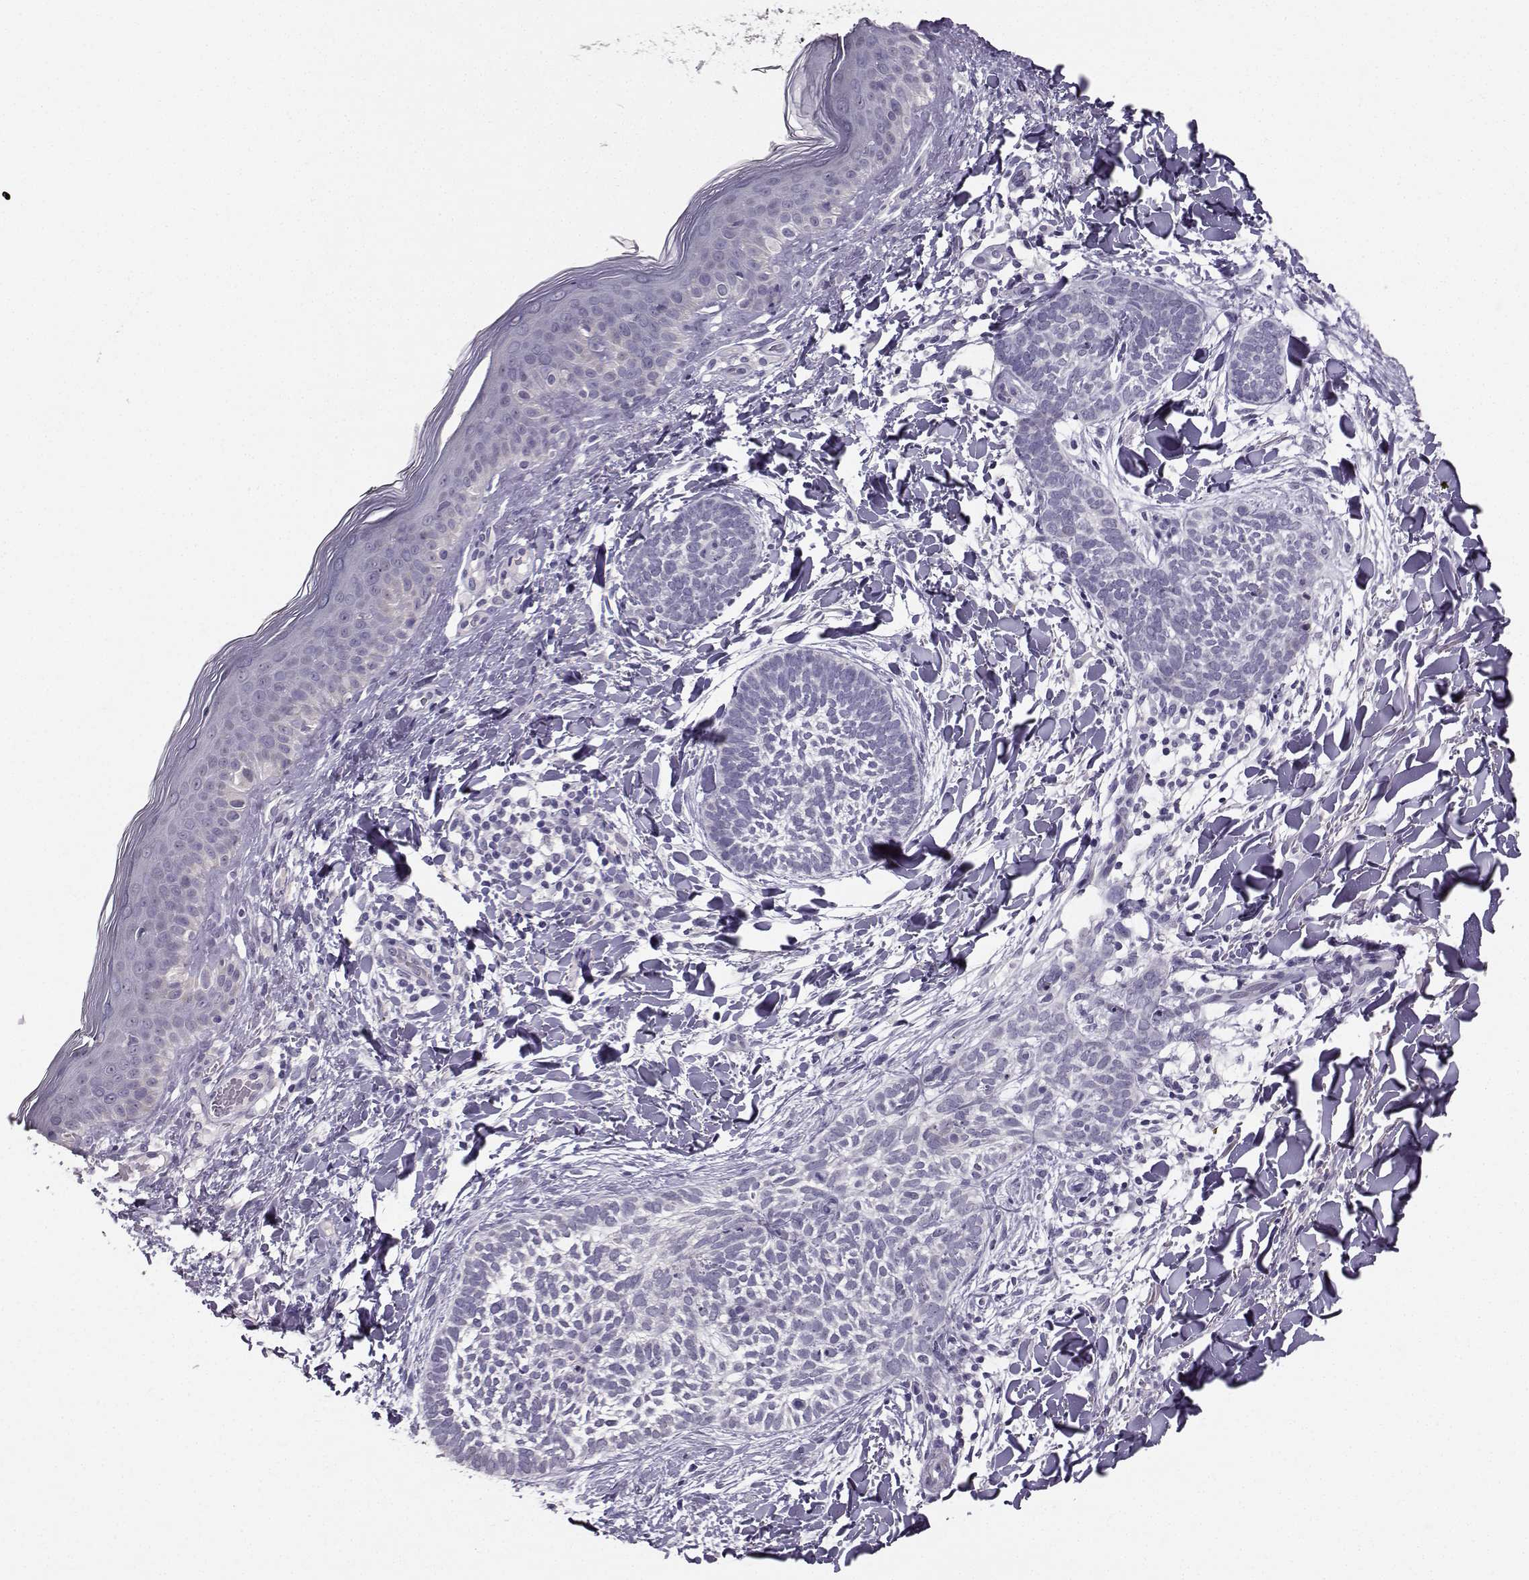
{"staining": {"intensity": "negative", "quantity": "none", "location": "none"}, "tissue": "skin cancer", "cell_type": "Tumor cells", "image_type": "cancer", "snomed": [{"axis": "morphology", "description": "Normal tissue, NOS"}, {"axis": "morphology", "description": "Basal cell carcinoma"}, {"axis": "topography", "description": "Skin"}], "caption": "Skin basal cell carcinoma was stained to show a protein in brown. There is no significant staining in tumor cells.", "gene": "PKP2", "patient": {"sex": "male", "age": 46}}